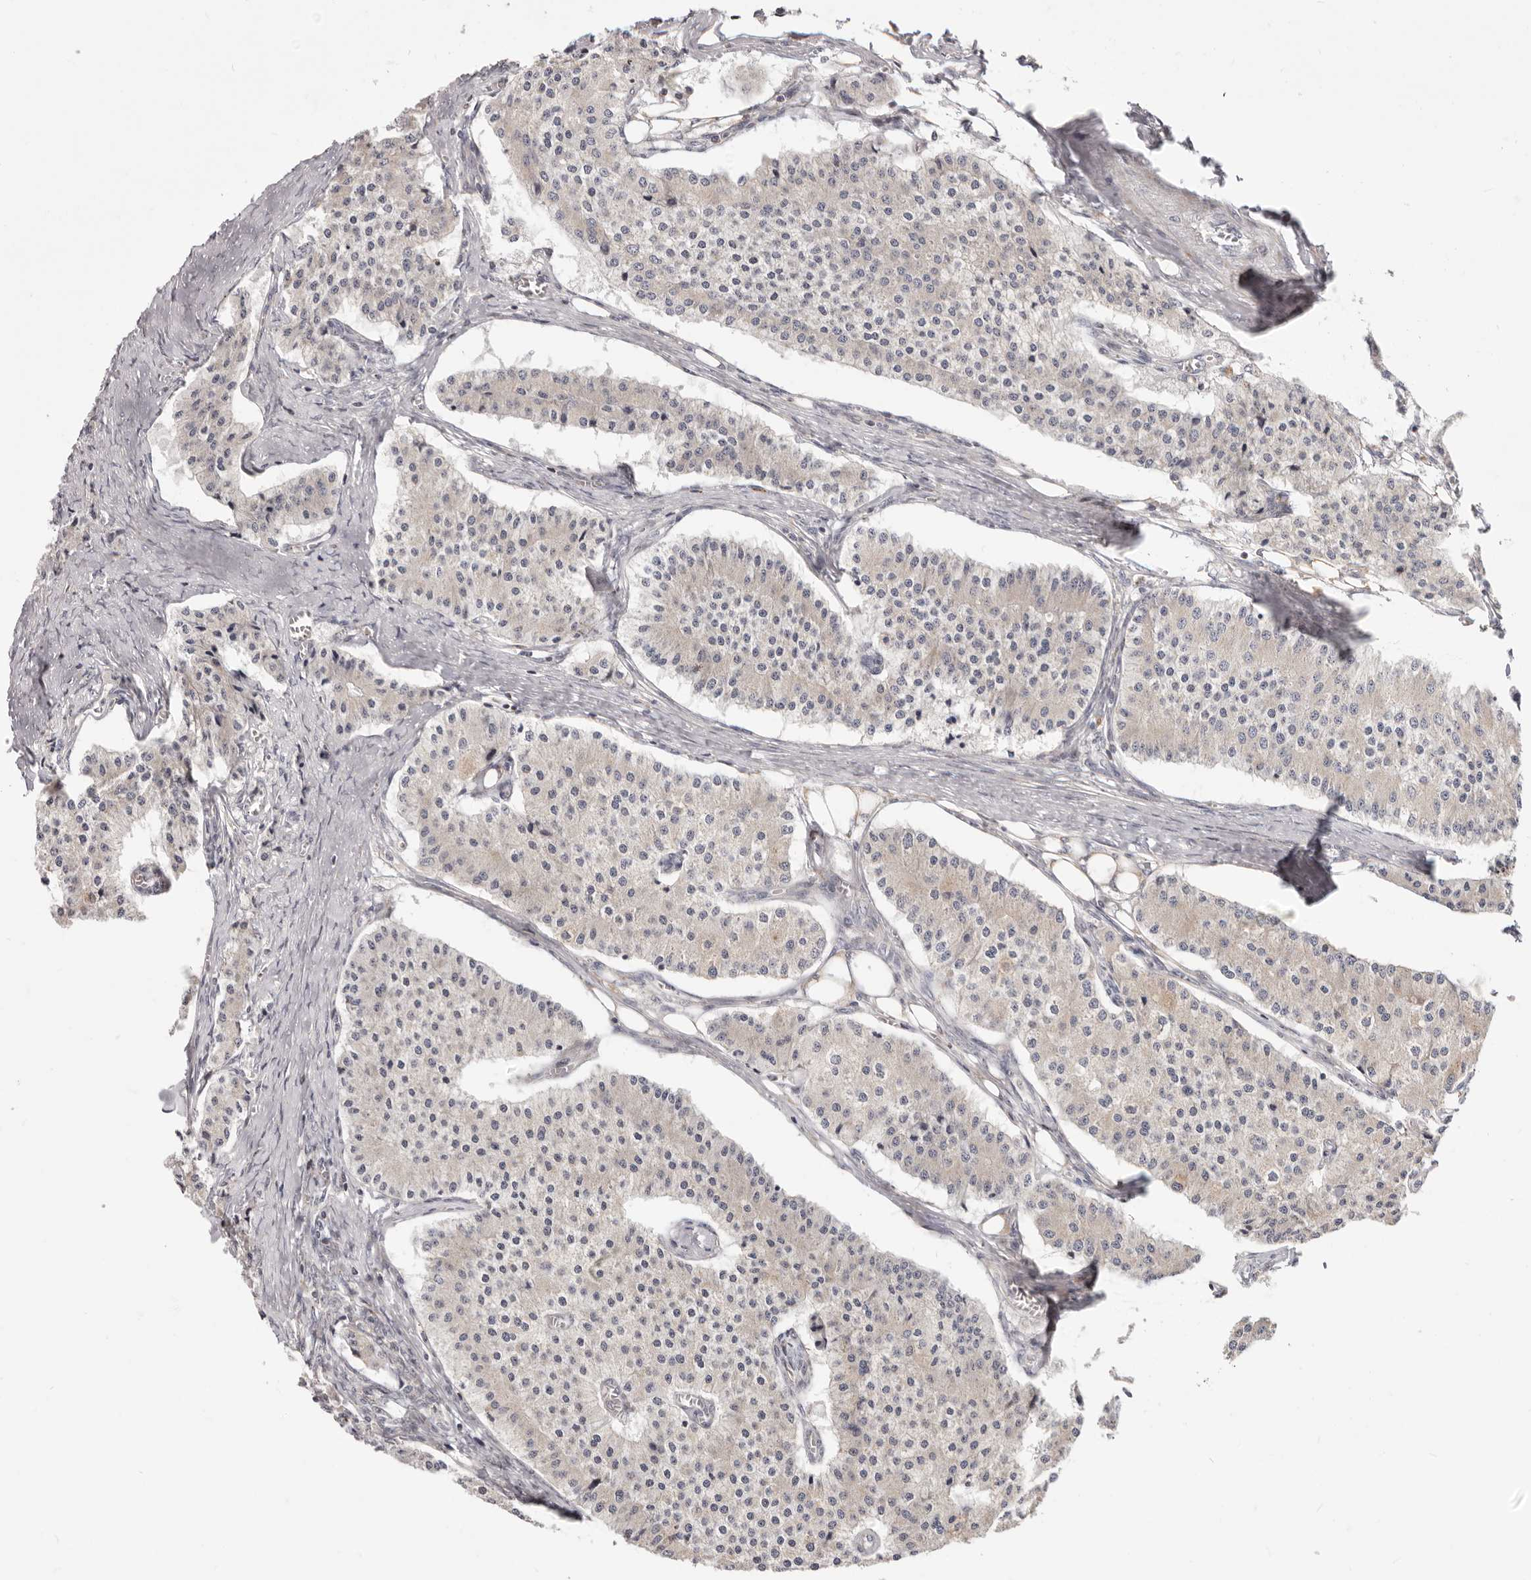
{"staining": {"intensity": "negative", "quantity": "none", "location": "none"}, "tissue": "carcinoid", "cell_type": "Tumor cells", "image_type": "cancer", "snomed": [{"axis": "morphology", "description": "Carcinoid, malignant, NOS"}, {"axis": "topography", "description": "Colon"}], "caption": "Photomicrograph shows no significant protein expression in tumor cells of carcinoid (malignant).", "gene": "TOR3A", "patient": {"sex": "female", "age": 52}}